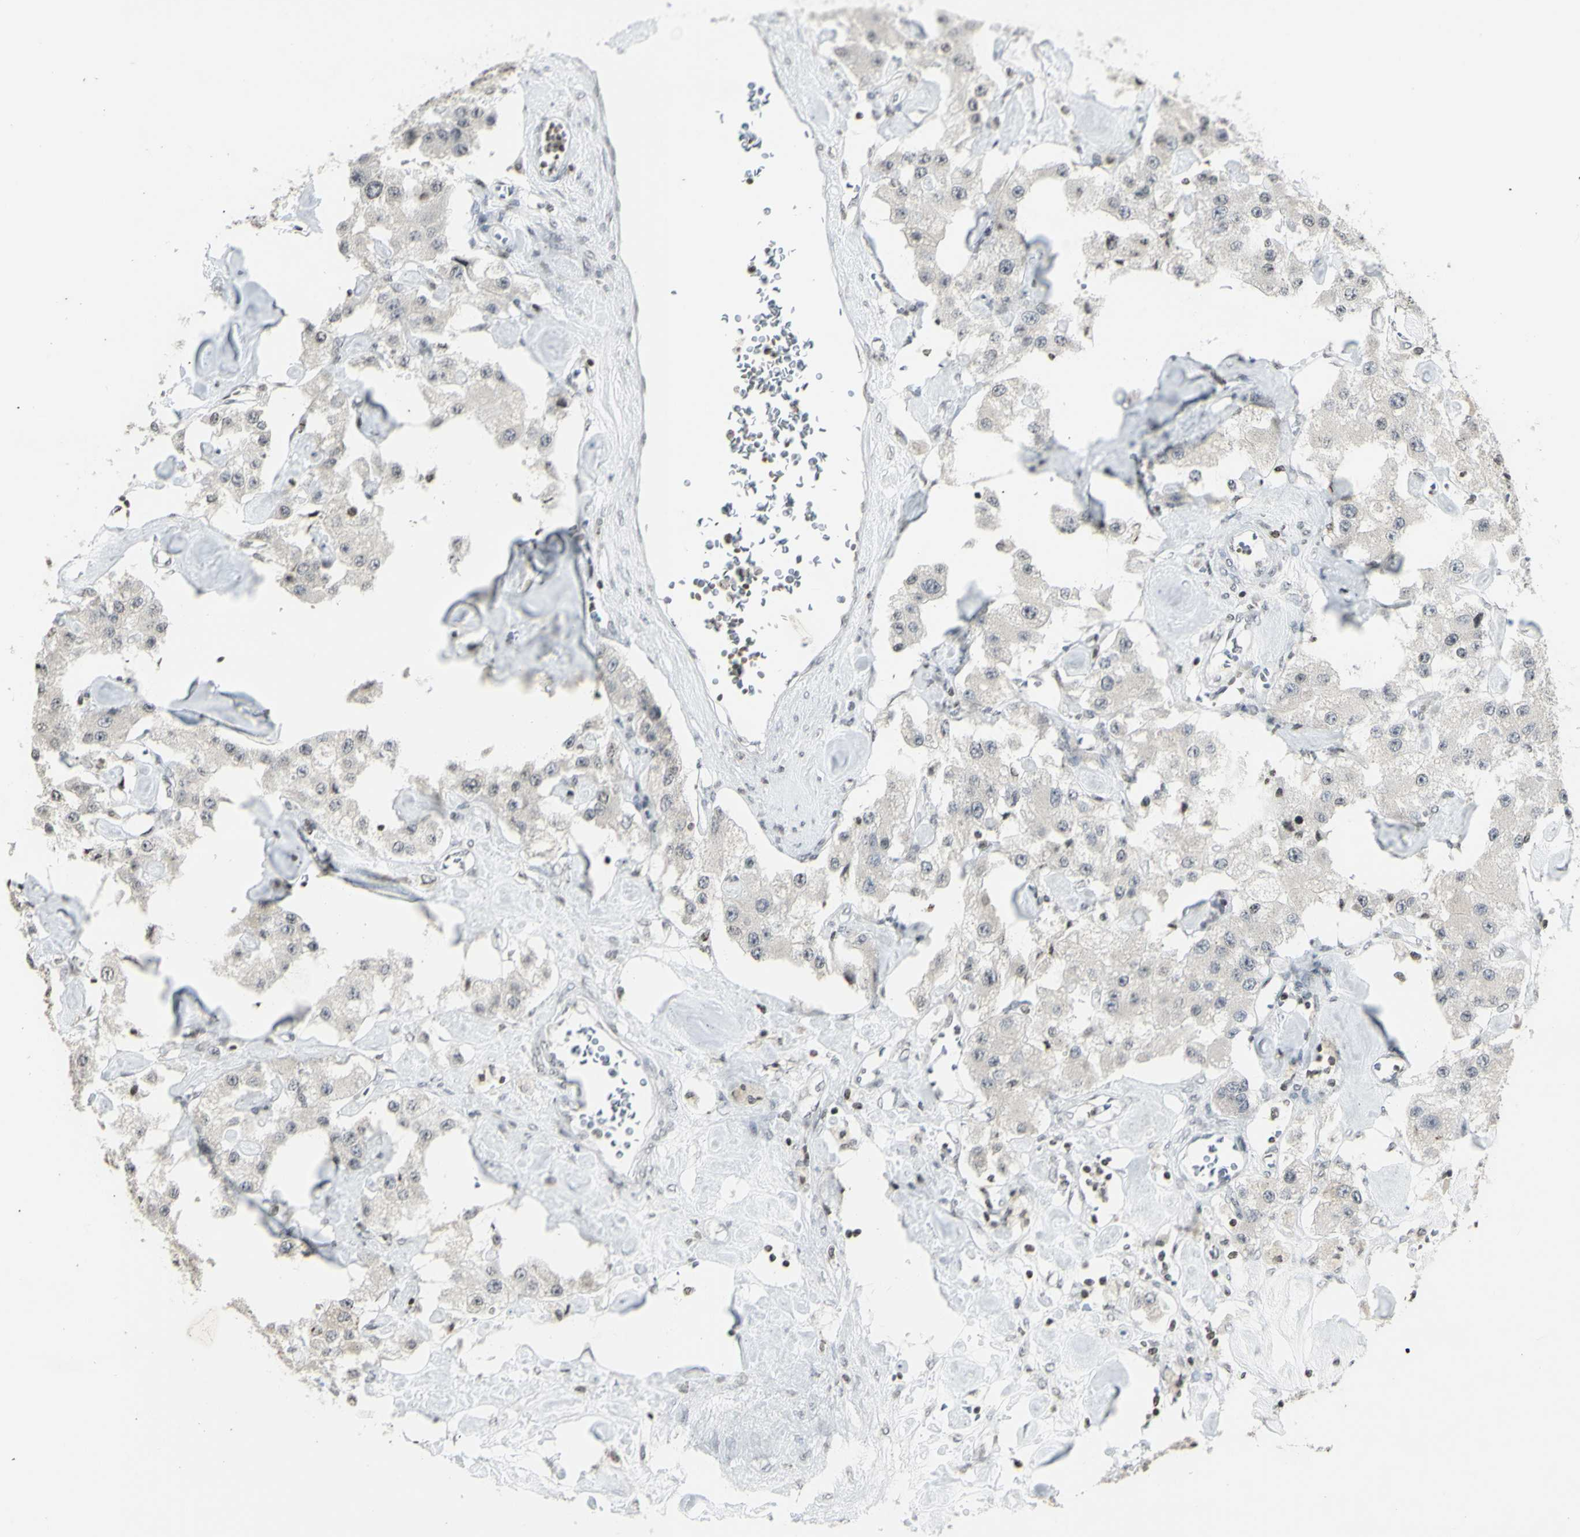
{"staining": {"intensity": "negative", "quantity": "none", "location": "none"}, "tissue": "carcinoid", "cell_type": "Tumor cells", "image_type": "cancer", "snomed": [{"axis": "morphology", "description": "Carcinoid, malignant, NOS"}, {"axis": "topography", "description": "Pancreas"}], "caption": "The photomicrograph displays no staining of tumor cells in carcinoid (malignant).", "gene": "MUC5AC", "patient": {"sex": "male", "age": 41}}